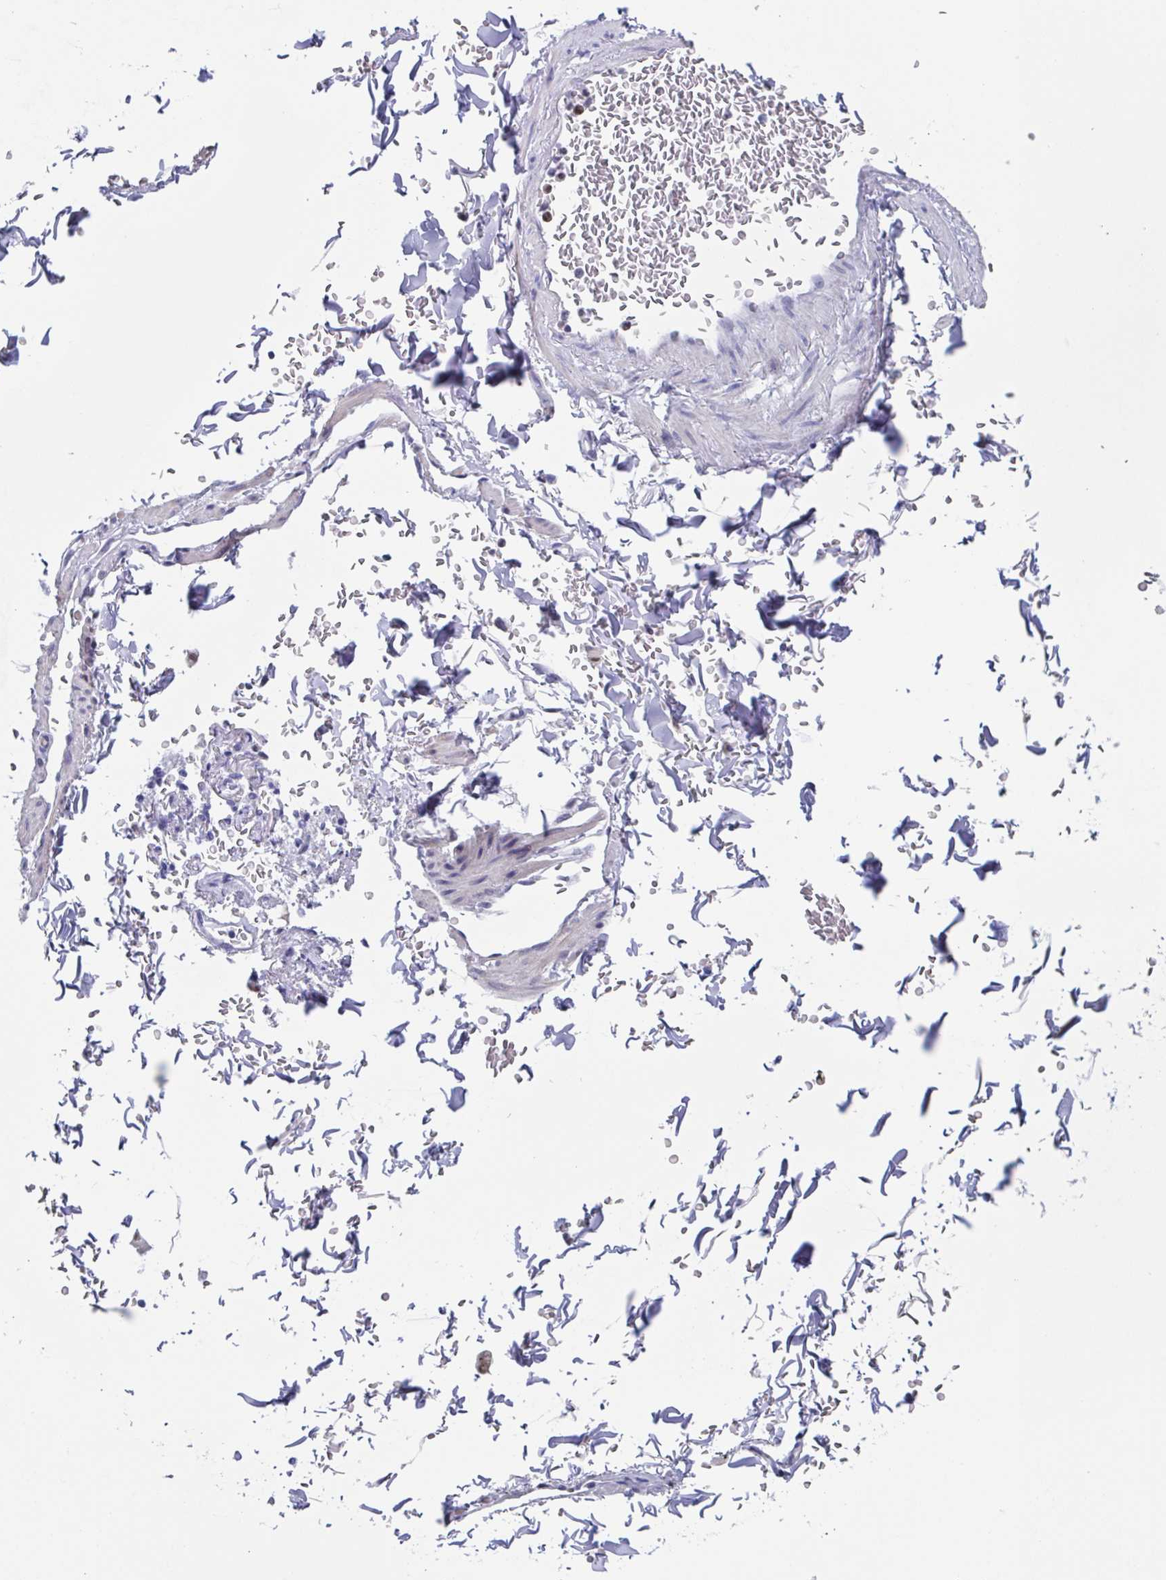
{"staining": {"intensity": "negative", "quantity": "none", "location": "none"}, "tissue": "adipose tissue", "cell_type": "Adipocytes", "image_type": "normal", "snomed": [{"axis": "morphology", "description": "Normal tissue, NOS"}, {"axis": "topography", "description": "Cartilage tissue"}, {"axis": "topography", "description": "Bronchus"}, {"axis": "topography", "description": "Peripheral nerve tissue"}], "caption": "Immunohistochemical staining of benign adipose tissue reveals no significant positivity in adipocytes. (DAB immunohistochemistry, high magnification).", "gene": "PBOV1", "patient": {"sex": "male", "age": 67}}